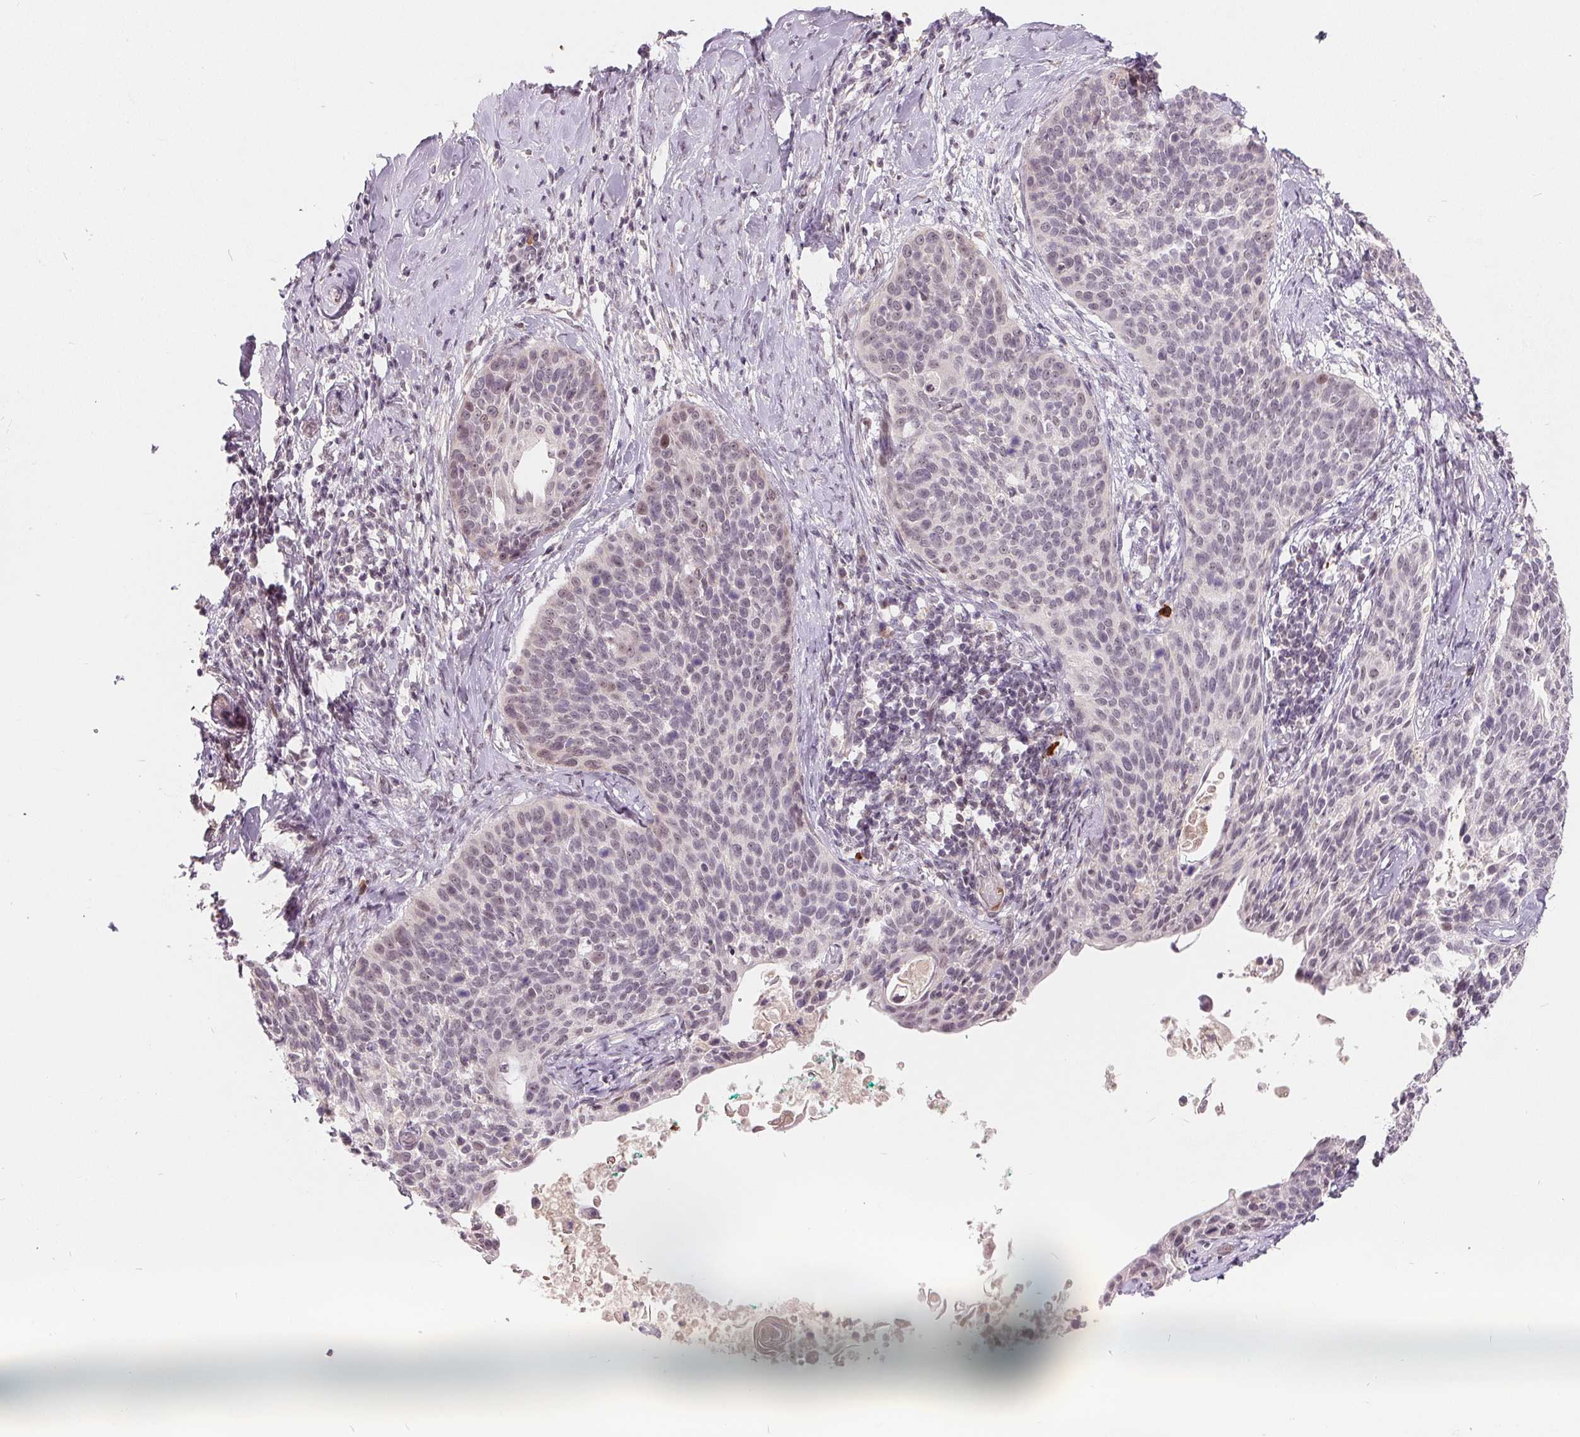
{"staining": {"intensity": "weak", "quantity": "<25%", "location": "nuclear"}, "tissue": "cervical cancer", "cell_type": "Tumor cells", "image_type": "cancer", "snomed": [{"axis": "morphology", "description": "Squamous cell carcinoma, NOS"}, {"axis": "topography", "description": "Cervix"}], "caption": "Tumor cells show no significant positivity in cervical cancer (squamous cell carcinoma).", "gene": "NRG2", "patient": {"sex": "female", "age": 69}}